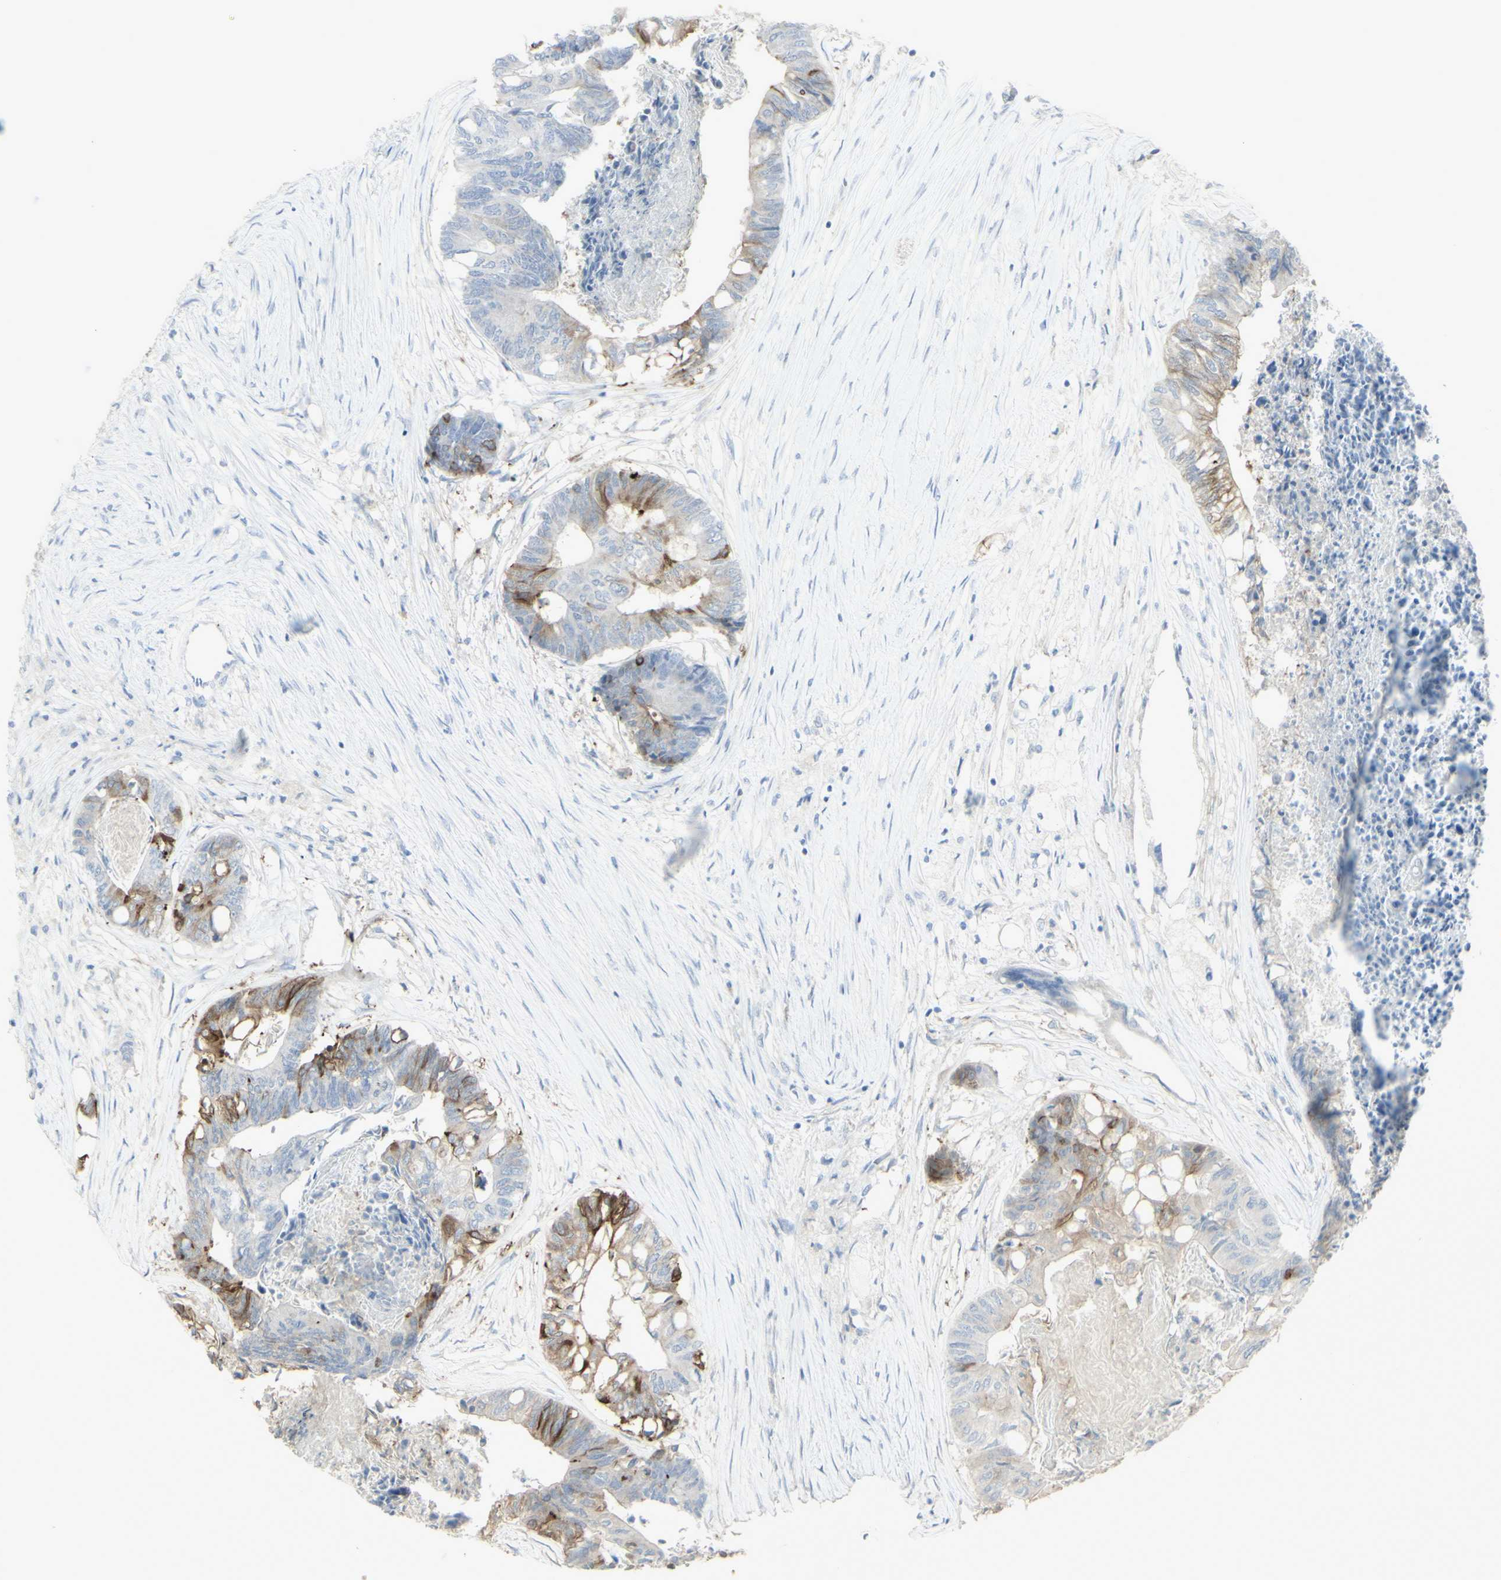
{"staining": {"intensity": "weak", "quantity": "<25%", "location": "cytoplasmic/membranous"}, "tissue": "colorectal cancer", "cell_type": "Tumor cells", "image_type": "cancer", "snomed": [{"axis": "morphology", "description": "Adenocarcinoma, NOS"}, {"axis": "topography", "description": "Rectum"}], "caption": "Immunohistochemical staining of human colorectal adenocarcinoma exhibits no significant expression in tumor cells.", "gene": "ENSG00000198211", "patient": {"sex": "male", "age": 63}}